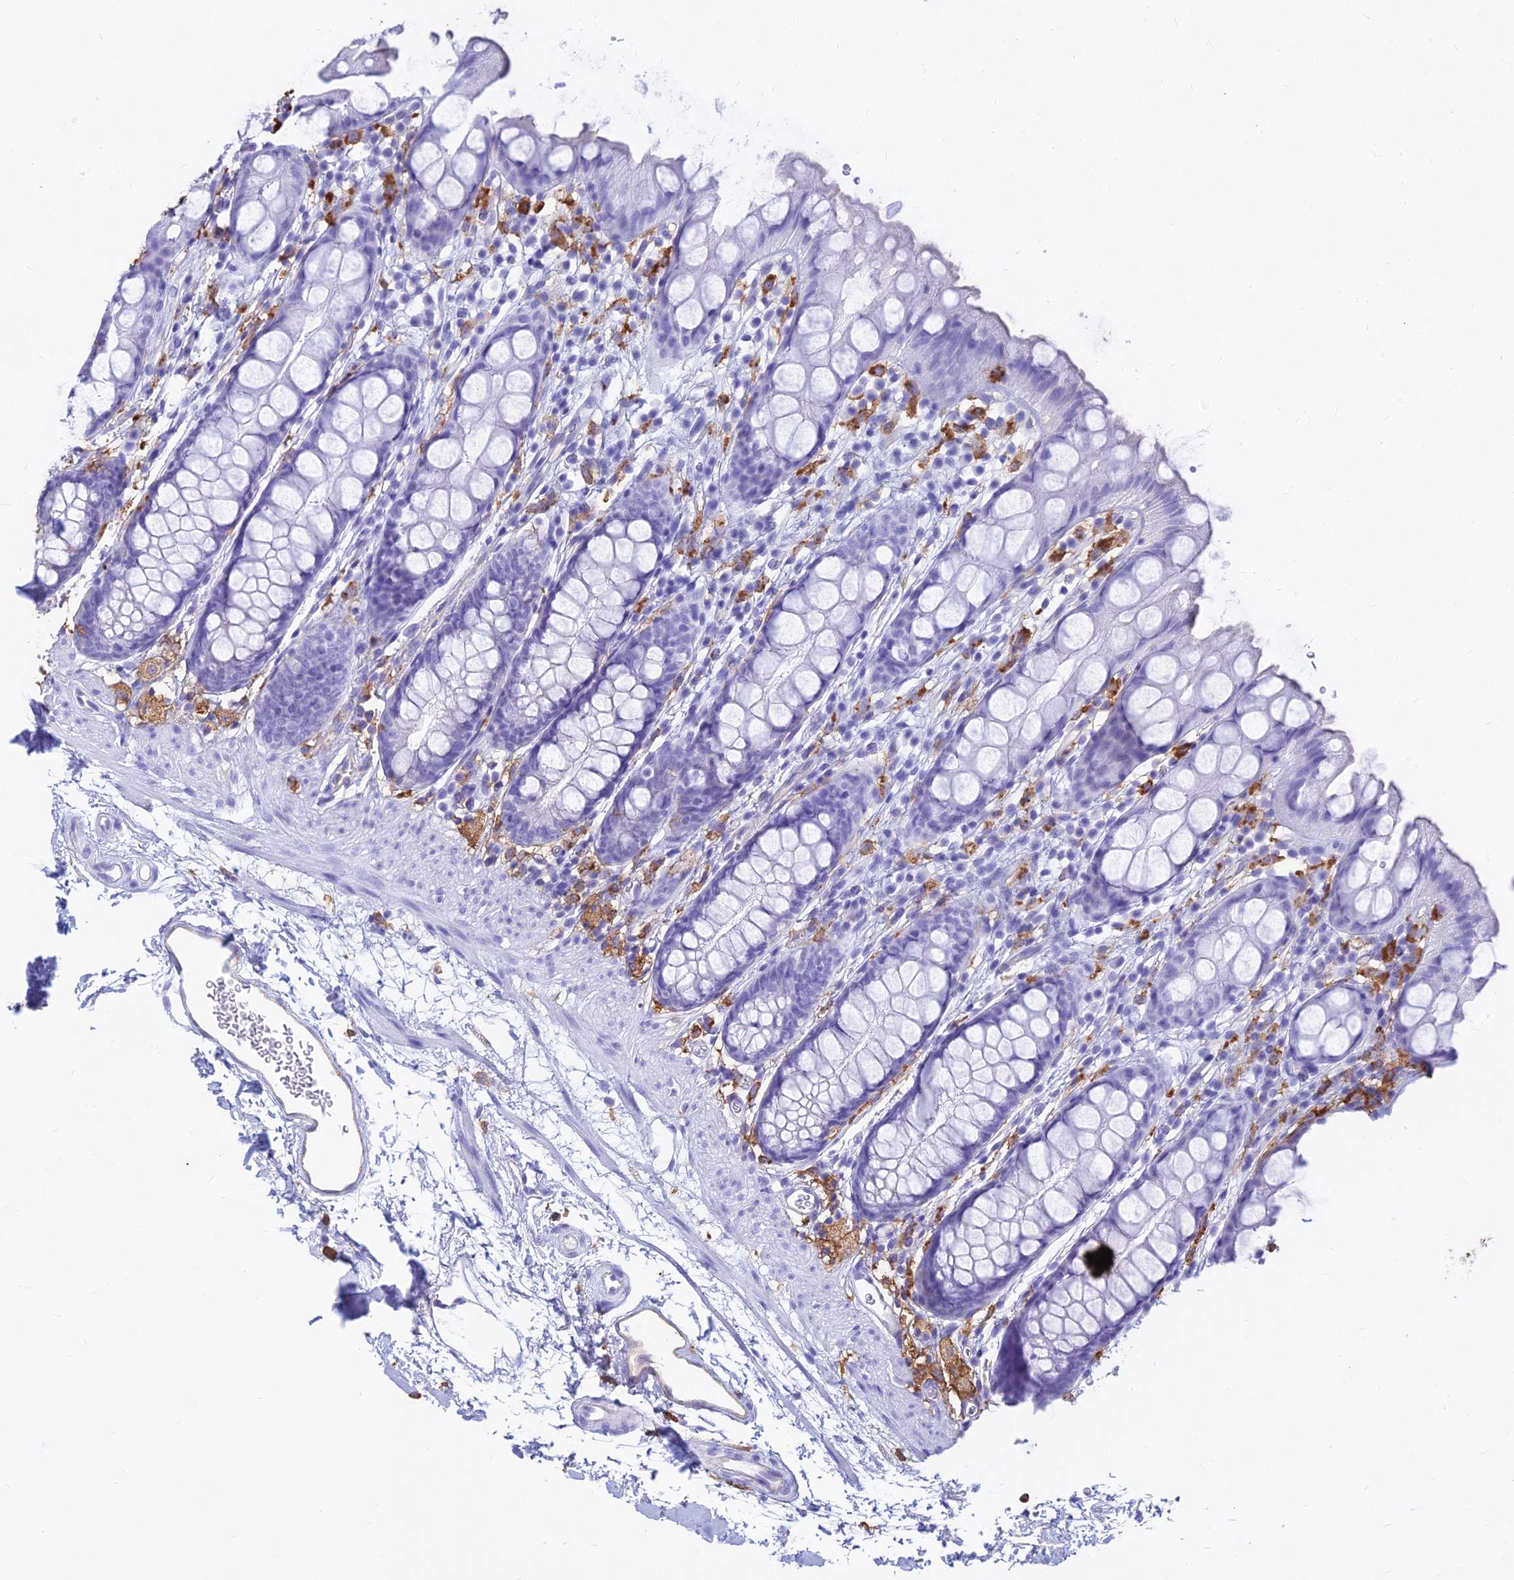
{"staining": {"intensity": "negative", "quantity": "none", "location": "none"}, "tissue": "rectum", "cell_type": "Glandular cells", "image_type": "normal", "snomed": [{"axis": "morphology", "description": "Normal tissue, NOS"}, {"axis": "topography", "description": "Rectum"}], "caption": "This is an immunohistochemistry image of normal human rectum. There is no expression in glandular cells.", "gene": "HLA", "patient": {"sex": "female", "age": 65}}